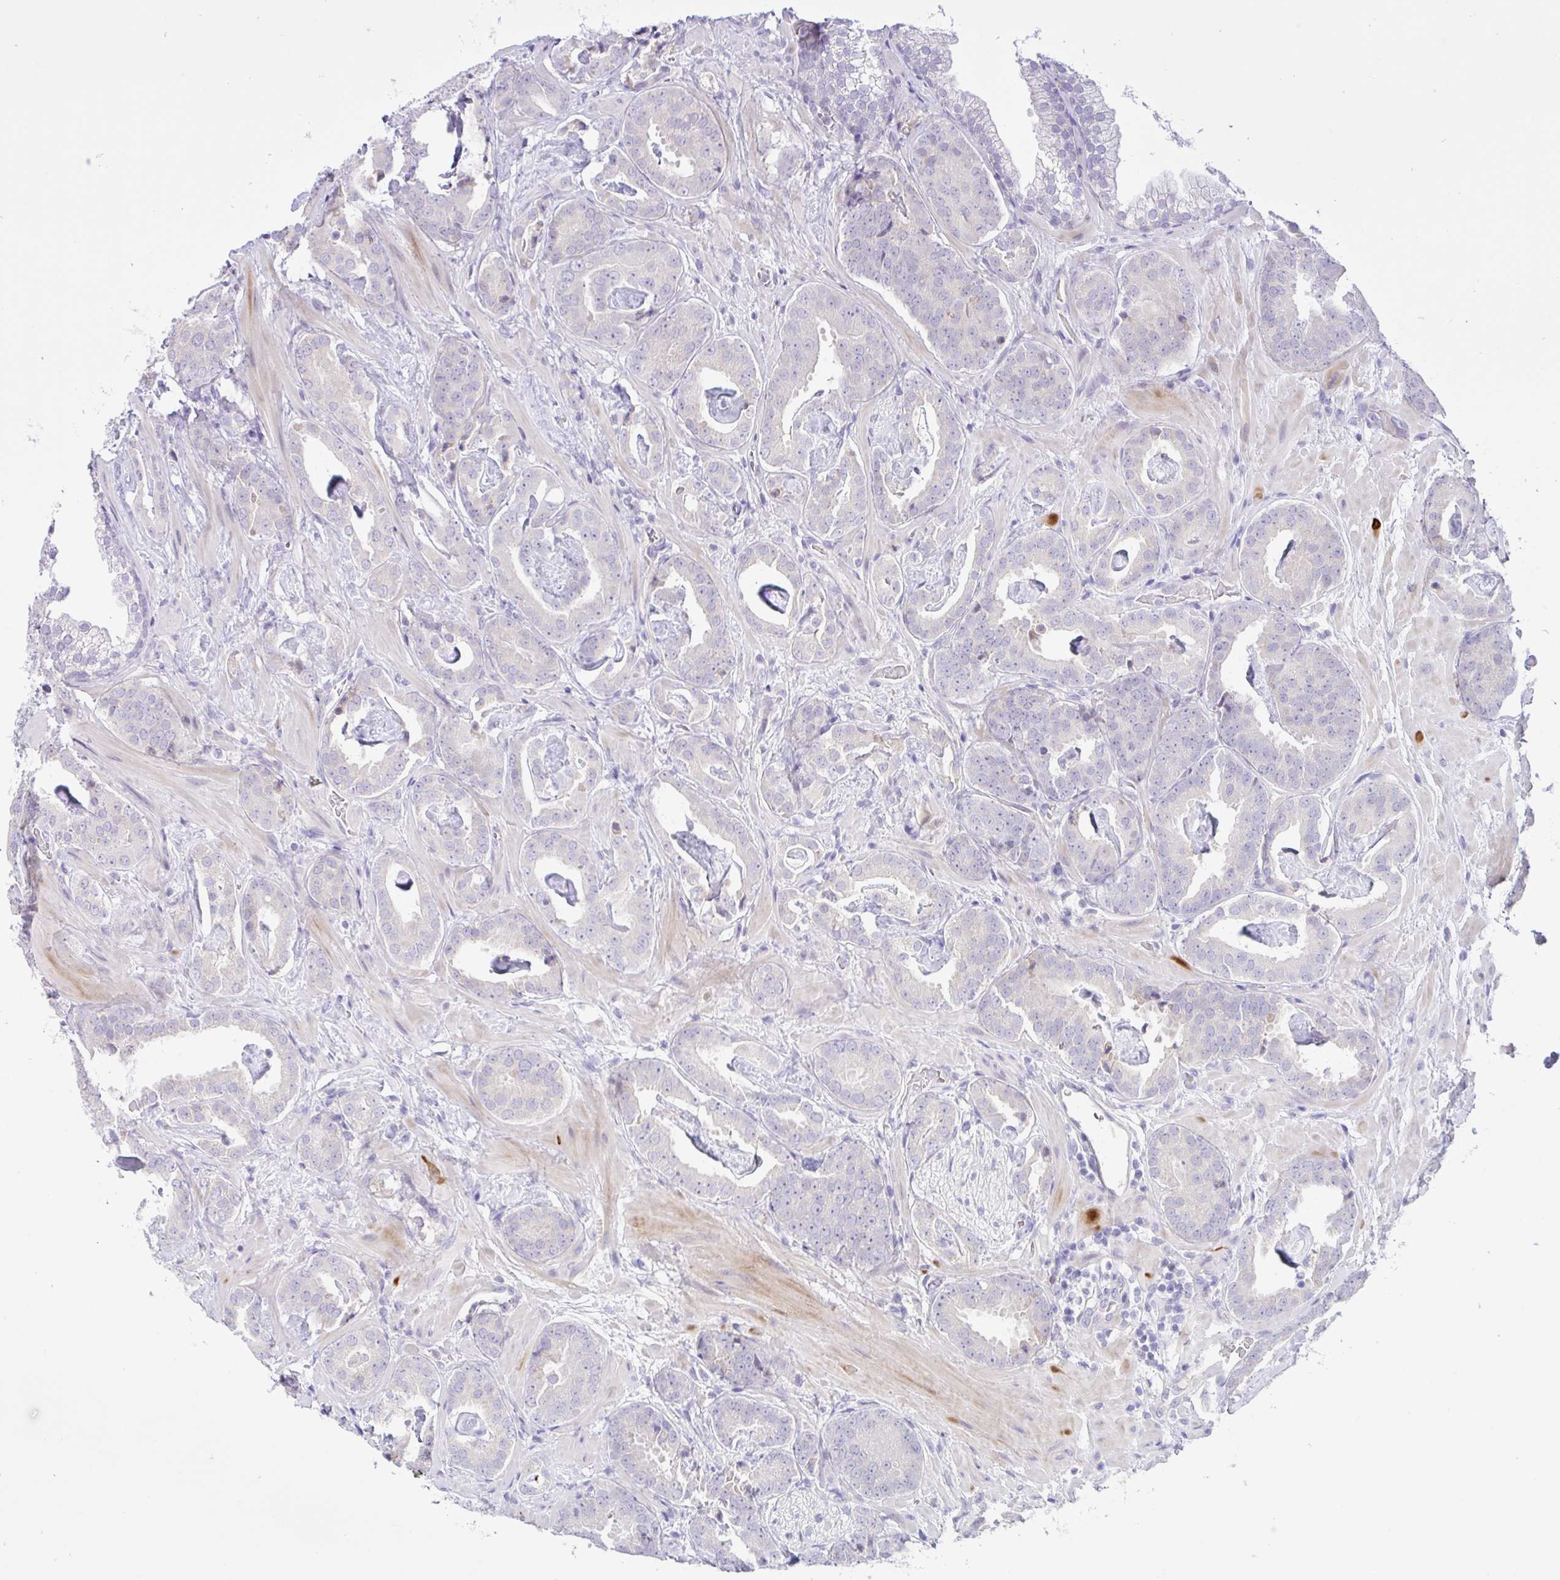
{"staining": {"intensity": "negative", "quantity": "none", "location": "none"}, "tissue": "prostate cancer", "cell_type": "Tumor cells", "image_type": "cancer", "snomed": [{"axis": "morphology", "description": "Adenocarcinoma, Low grade"}, {"axis": "topography", "description": "Prostate"}], "caption": "Tumor cells show no significant protein positivity in prostate low-grade adenocarcinoma.", "gene": "ZNF101", "patient": {"sex": "male", "age": 62}}